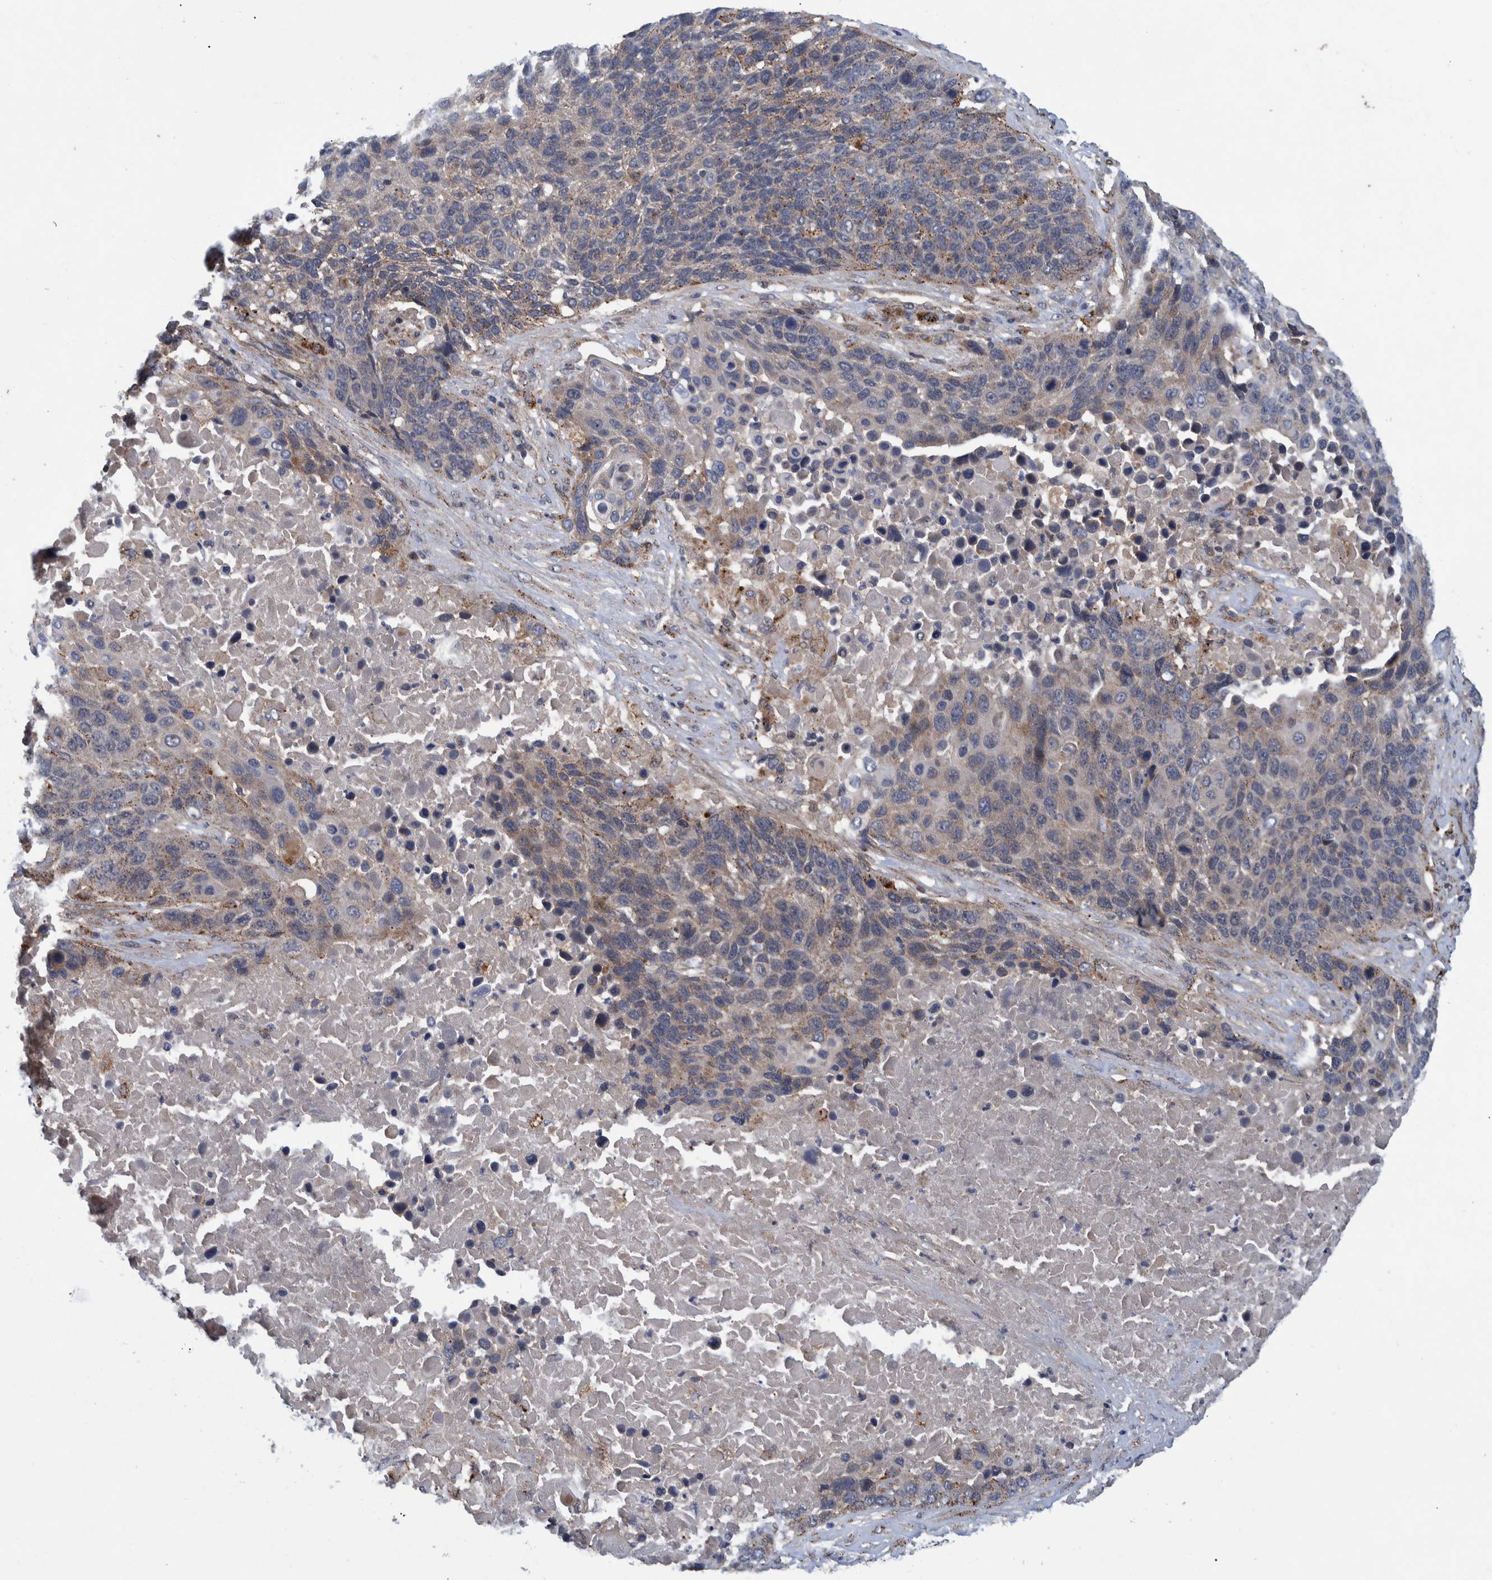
{"staining": {"intensity": "negative", "quantity": "none", "location": "none"}, "tissue": "lung cancer", "cell_type": "Tumor cells", "image_type": "cancer", "snomed": [{"axis": "morphology", "description": "Squamous cell carcinoma, NOS"}, {"axis": "topography", "description": "Lung"}], "caption": "The photomicrograph demonstrates no significant expression in tumor cells of lung cancer. The staining was performed using DAB to visualize the protein expression in brown, while the nuclei were stained in blue with hematoxylin (Magnification: 20x).", "gene": "ITIH3", "patient": {"sex": "male", "age": 66}}